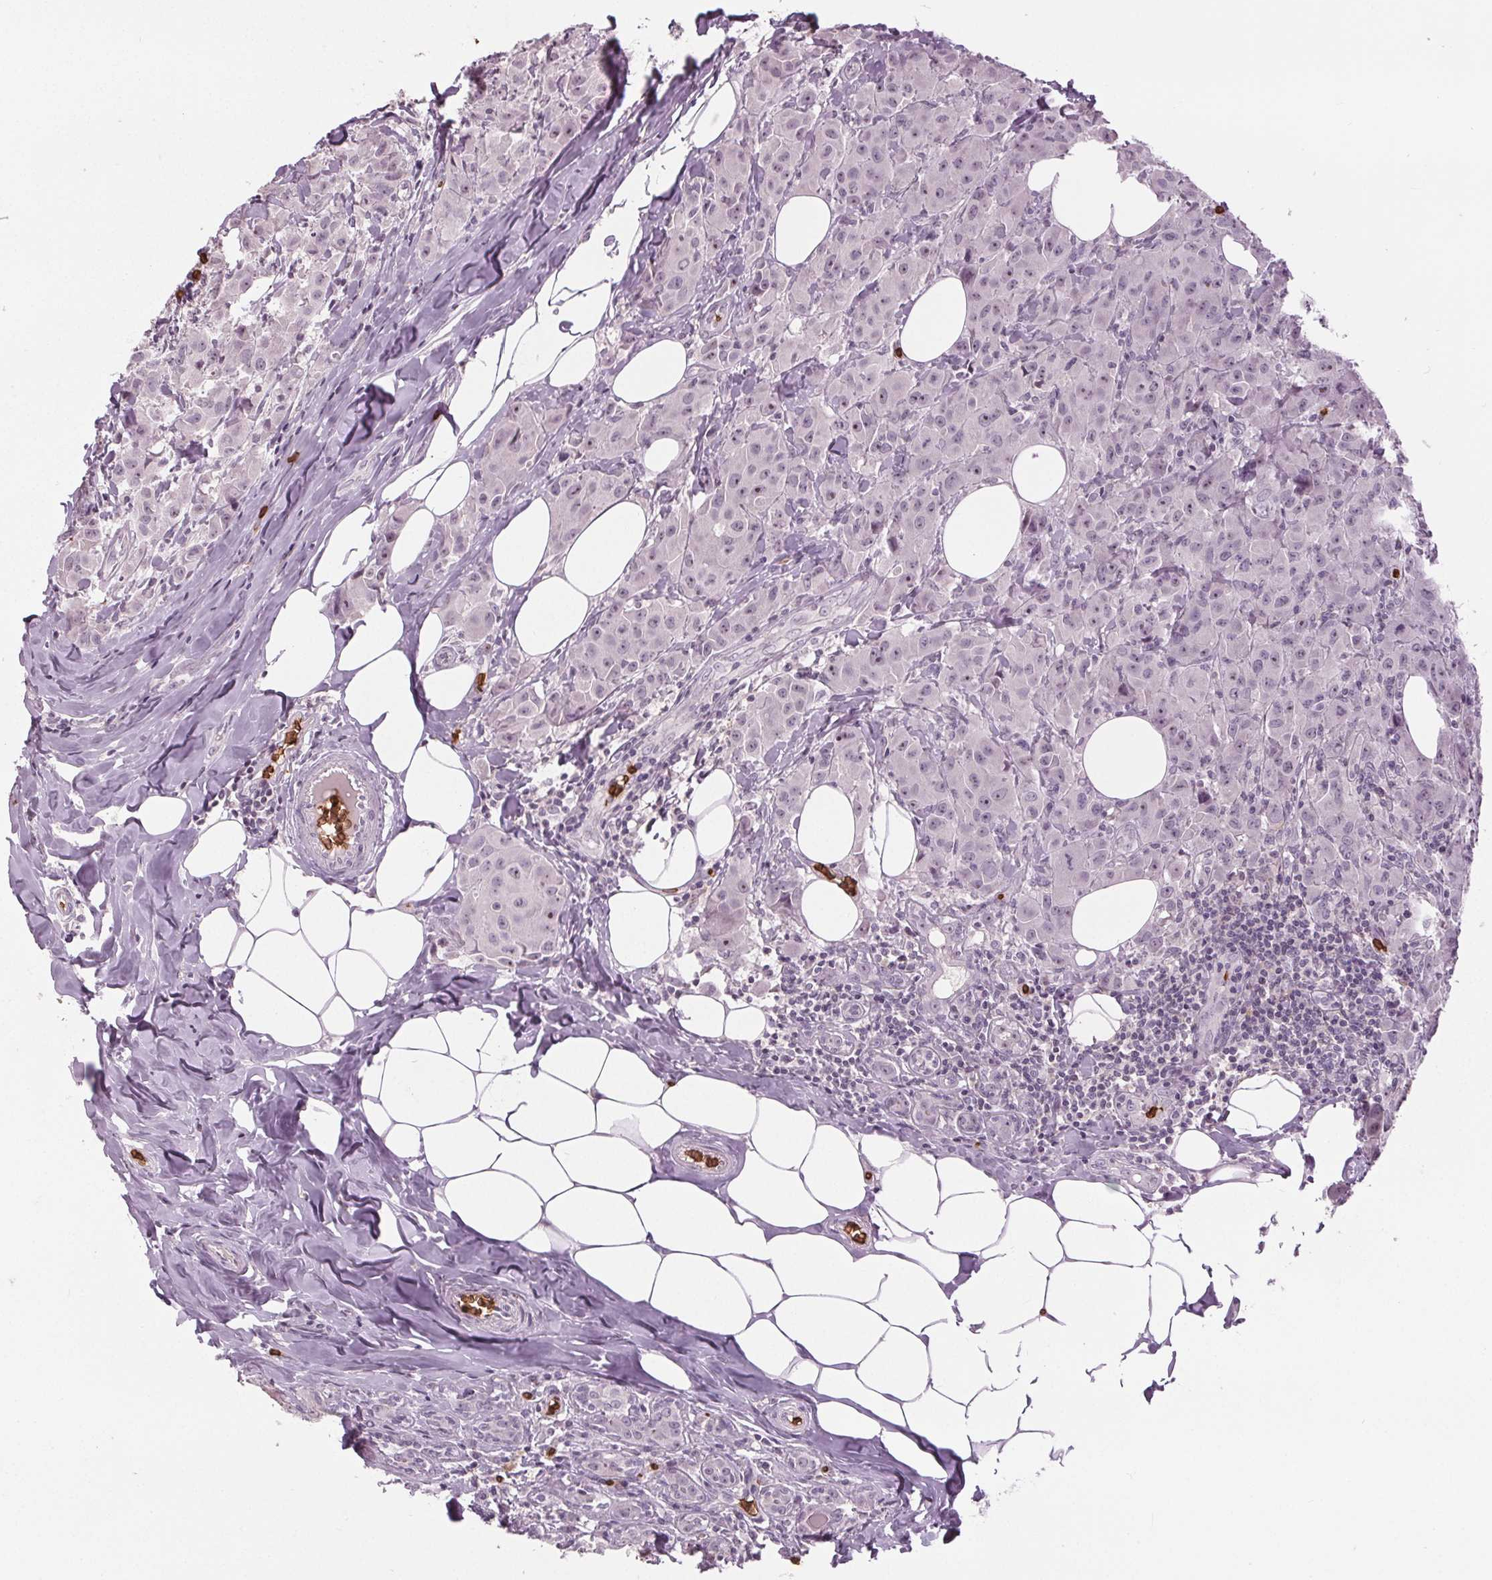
{"staining": {"intensity": "negative", "quantity": "none", "location": "none"}, "tissue": "breast cancer", "cell_type": "Tumor cells", "image_type": "cancer", "snomed": [{"axis": "morphology", "description": "Normal tissue, NOS"}, {"axis": "morphology", "description": "Duct carcinoma"}, {"axis": "topography", "description": "Breast"}], "caption": "This is an IHC image of human breast invasive ductal carcinoma. There is no expression in tumor cells.", "gene": "SLC4A1", "patient": {"sex": "female", "age": 43}}